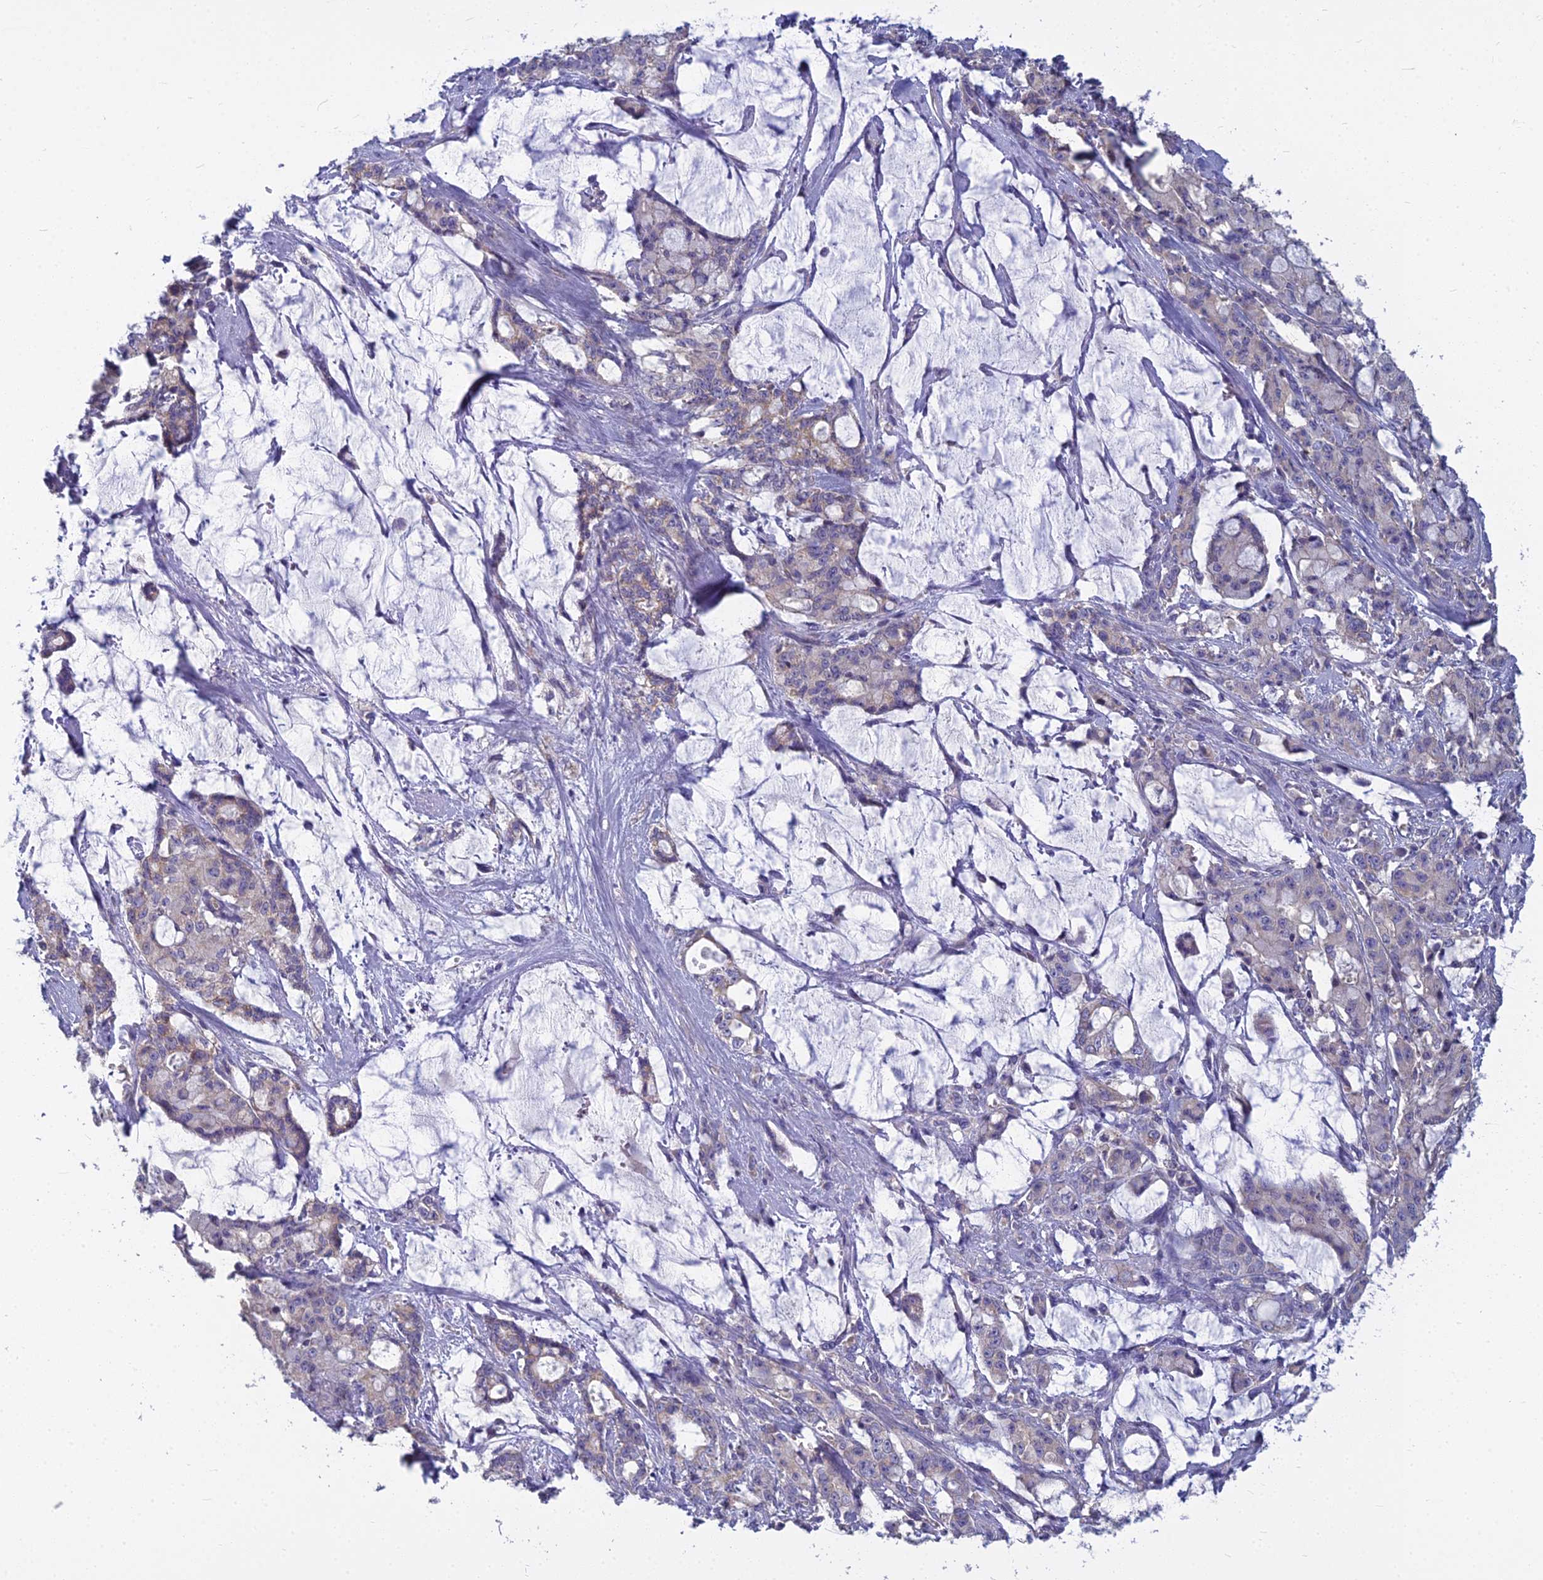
{"staining": {"intensity": "weak", "quantity": "<25%", "location": "cytoplasmic/membranous"}, "tissue": "pancreatic cancer", "cell_type": "Tumor cells", "image_type": "cancer", "snomed": [{"axis": "morphology", "description": "Adenocarcinoma, NOS"}, {"axis": "topography", "description": "Pancreas"}], "caption": "An IHC micrograph of pancreatic cancer (adenocarcinoma) is shown. There is no staining in tumor cells of pancreatic cancer (adenocarcinoma).", "gene": "COX20", "patient": {"sex": "female", "age": 73}}